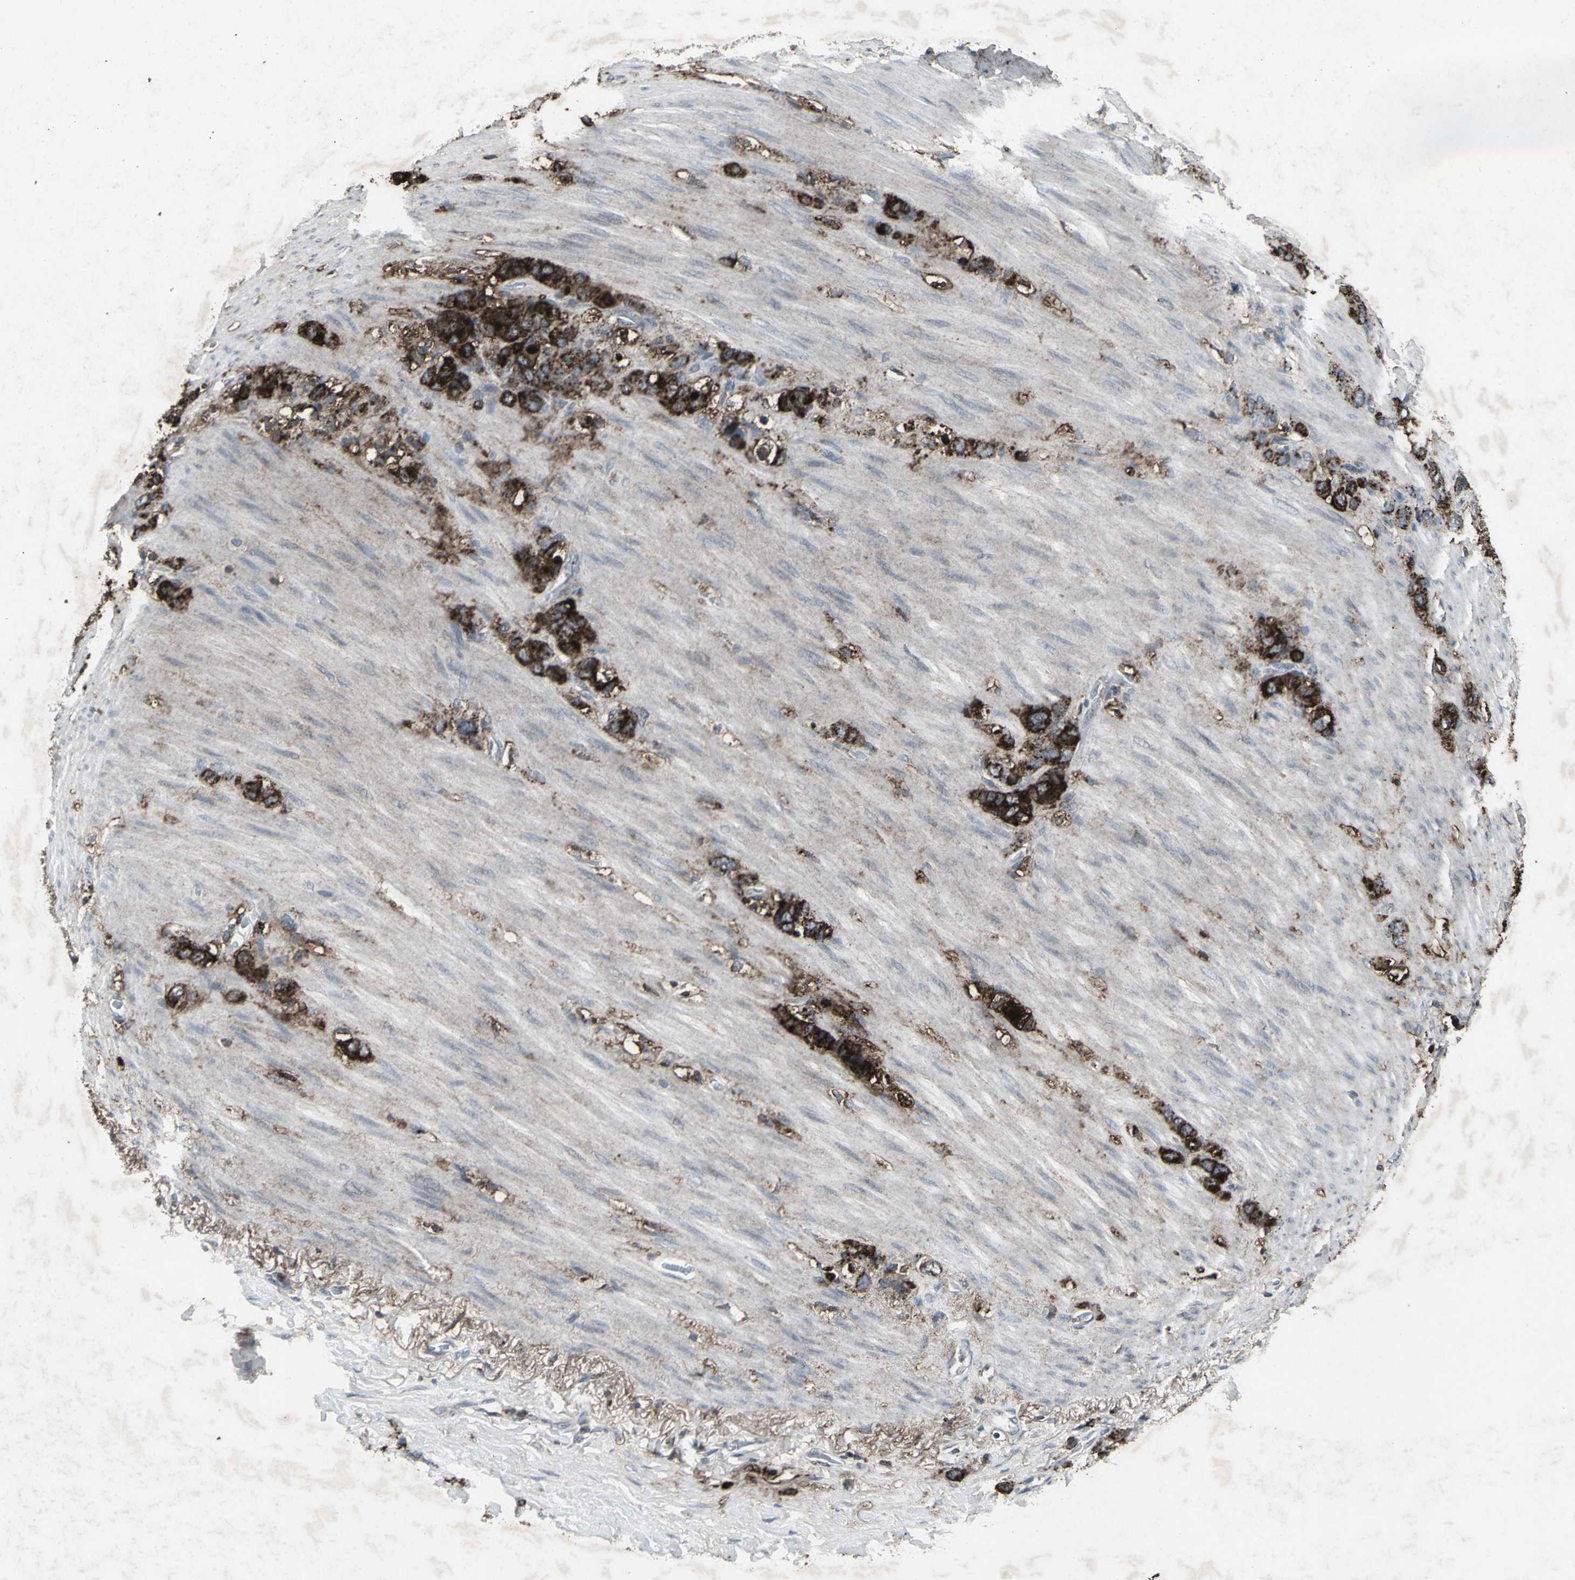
{"staining": {"intensity": "strong", "quantity": ">75%", "location": "cytoplasmic/membranous"}, "tissue": "stomach cancer", "cell_type": "Tumor cells", "image_type": "cancer", "snomed": [{"axis": "morphology", "description": "Normal tissue, NOS"}, {"axis": "morphology", "description": "Adenocarcinoma, NOS"}, {"axis": "morphology", "description": "Adenocarcinoma, High grade"}, {"axis": "topography", "description": "Stomach, upper"}, {"axis": "topography", "description": "Stomach"}], "caption": "About >75% of tumor cells in stomach high-grade adenocarcinoma show strong cytoplasmic/membranous protein expression as visualized by brown immunohistochemical staining.", "gene": "BMP4", "patient": {"sex": "female", "age": 65}}